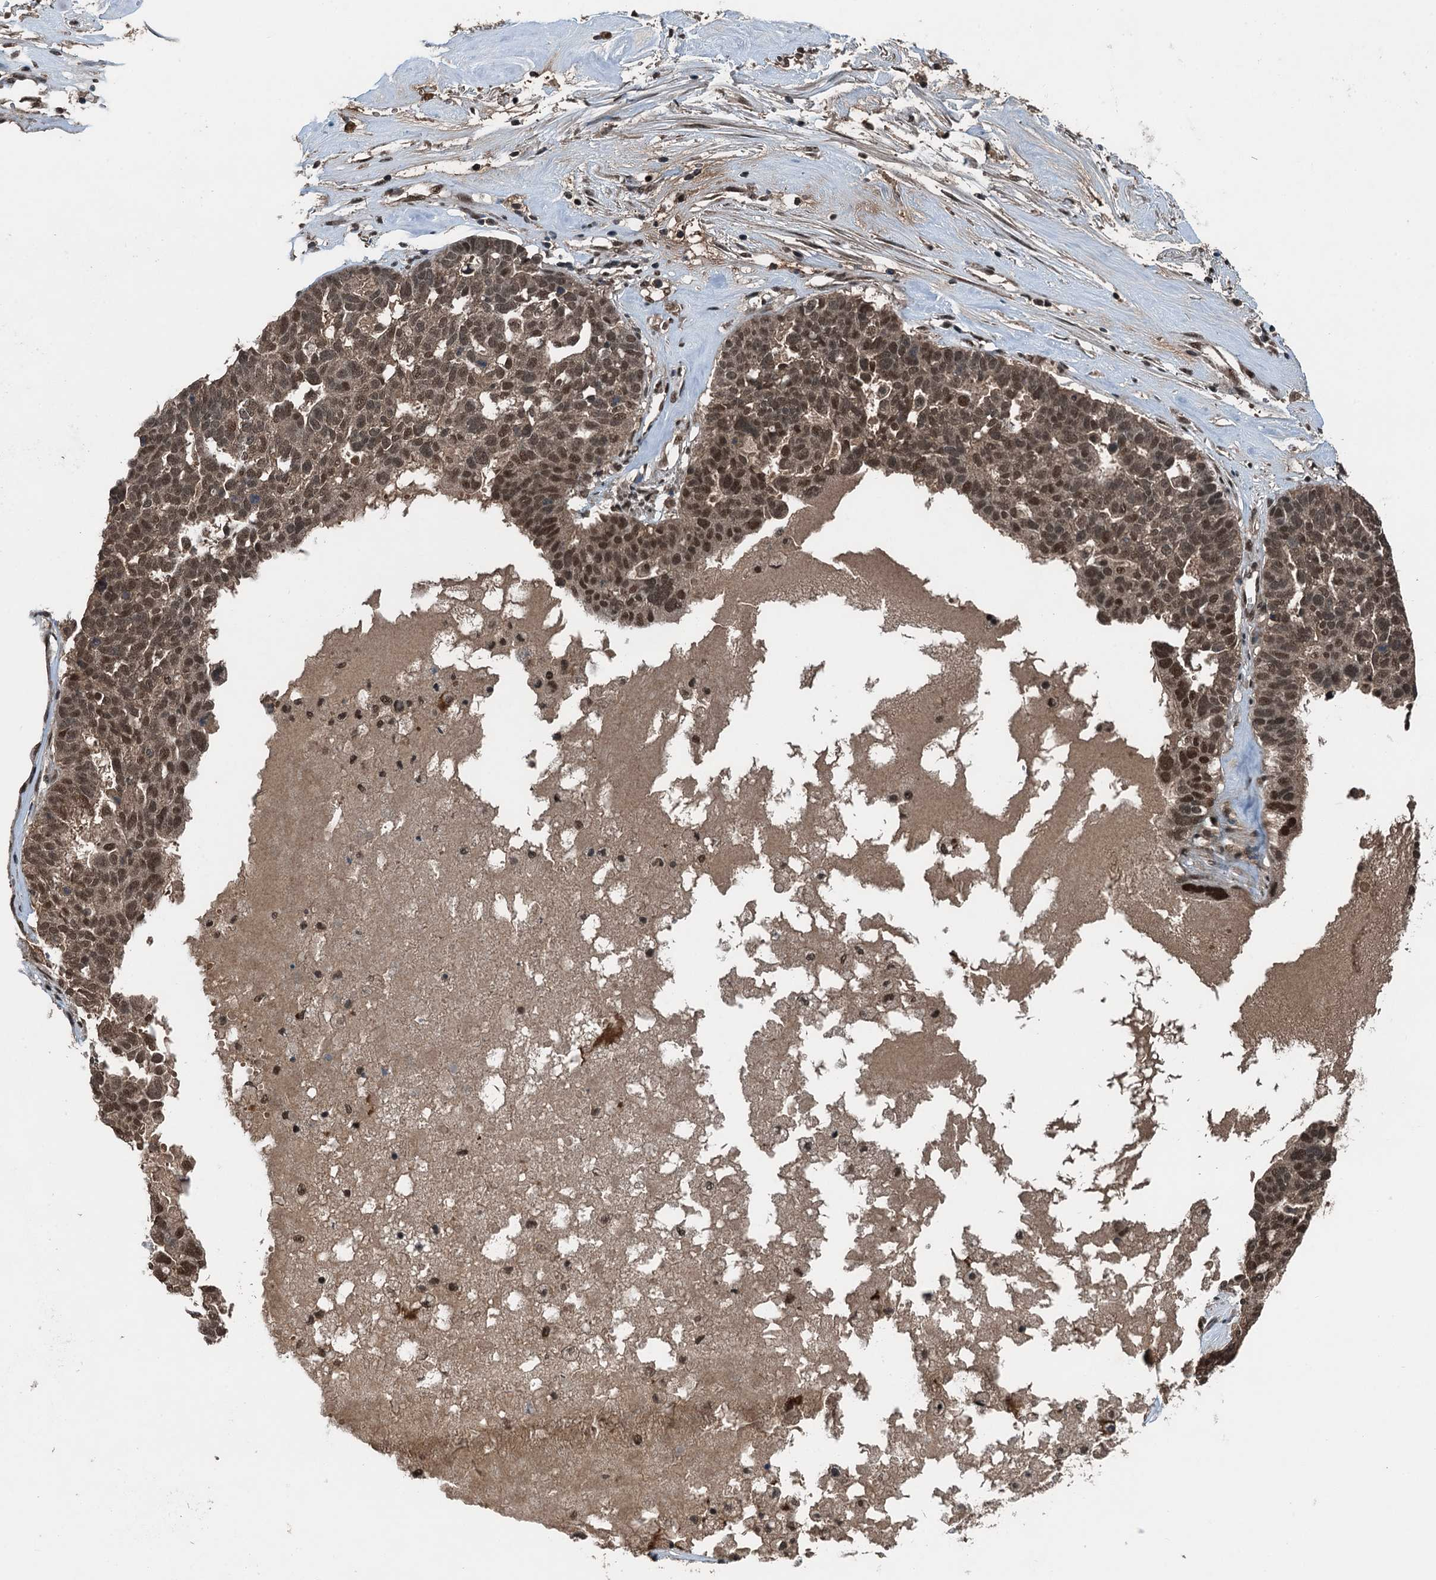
{"staining": {"intensity": "moderate", "quantity": ">75%", "location": "nuclear"}, "tissue": "ovarian cancer", "cell_type": "Tumor cells", "image_type": "cancer", "snomed": [{"axis": "morphology", "description": "Cystadenocarcinoma, serous, NOS"}, {"axis": "topography", "description": "Ovary"}], "caption": "About >75% of tumor cells in human ovarian serous cystadenocarcinoma exhibit moderate nuclear protein positivity as visualized by brown immunohistochemical staining.", "gene": "UBXN6", "patient": {"sex": "female", "age": 59}}